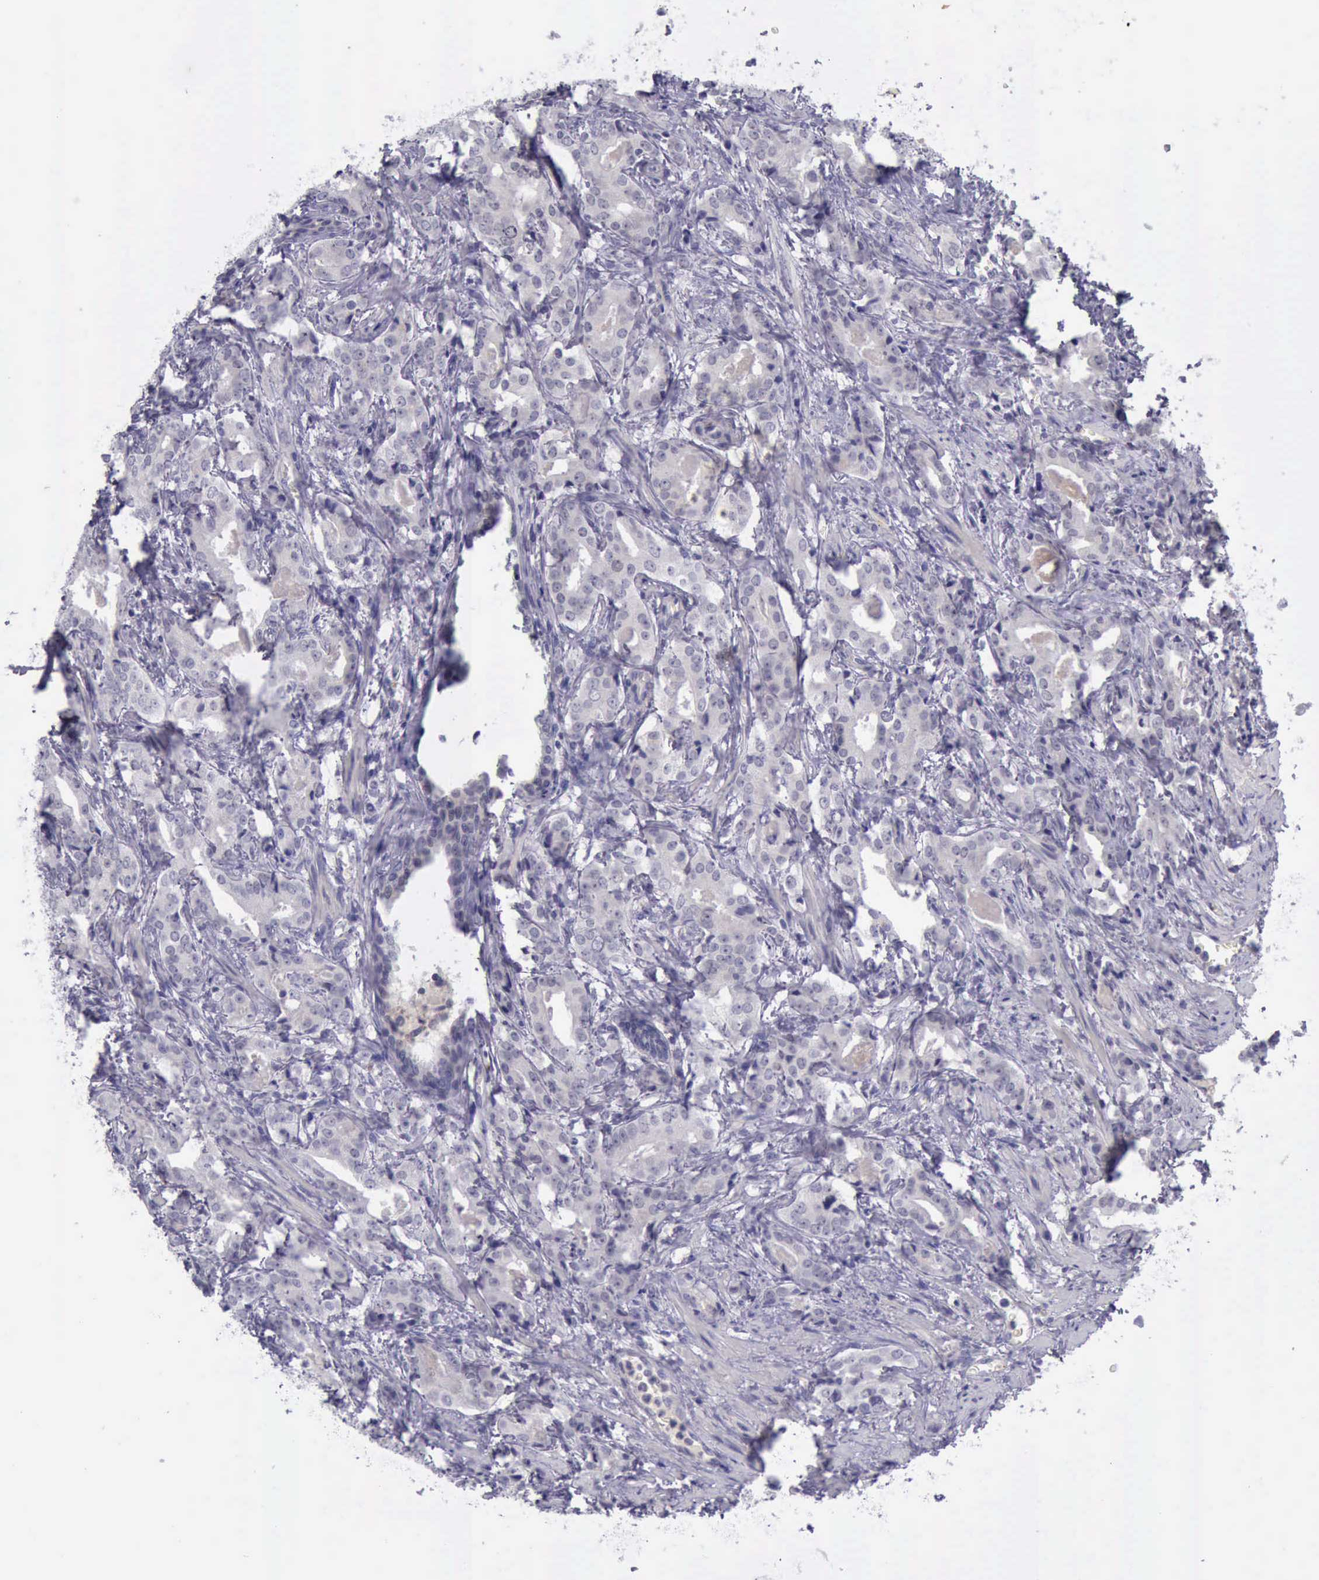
{"staining": {"intensity": "negative", "quantity": "none", "location": "none"}, "tissue": "prostate cancer", "cell_type": "Tumor cells", "image_type": "cancer", "snomed": [{"axis": "morphology", "description": "Adenocarcinoma, Medium grade"}, {"axis": "topography", "description": "Prostate"}], "caption": "Immunohistochemistry histopathology image of prostate cancer stained for a protein (brown), which displays no expression in tumor cells.", "gene": "ARNT2", "patient": {"sex": "male", "age": 64}}